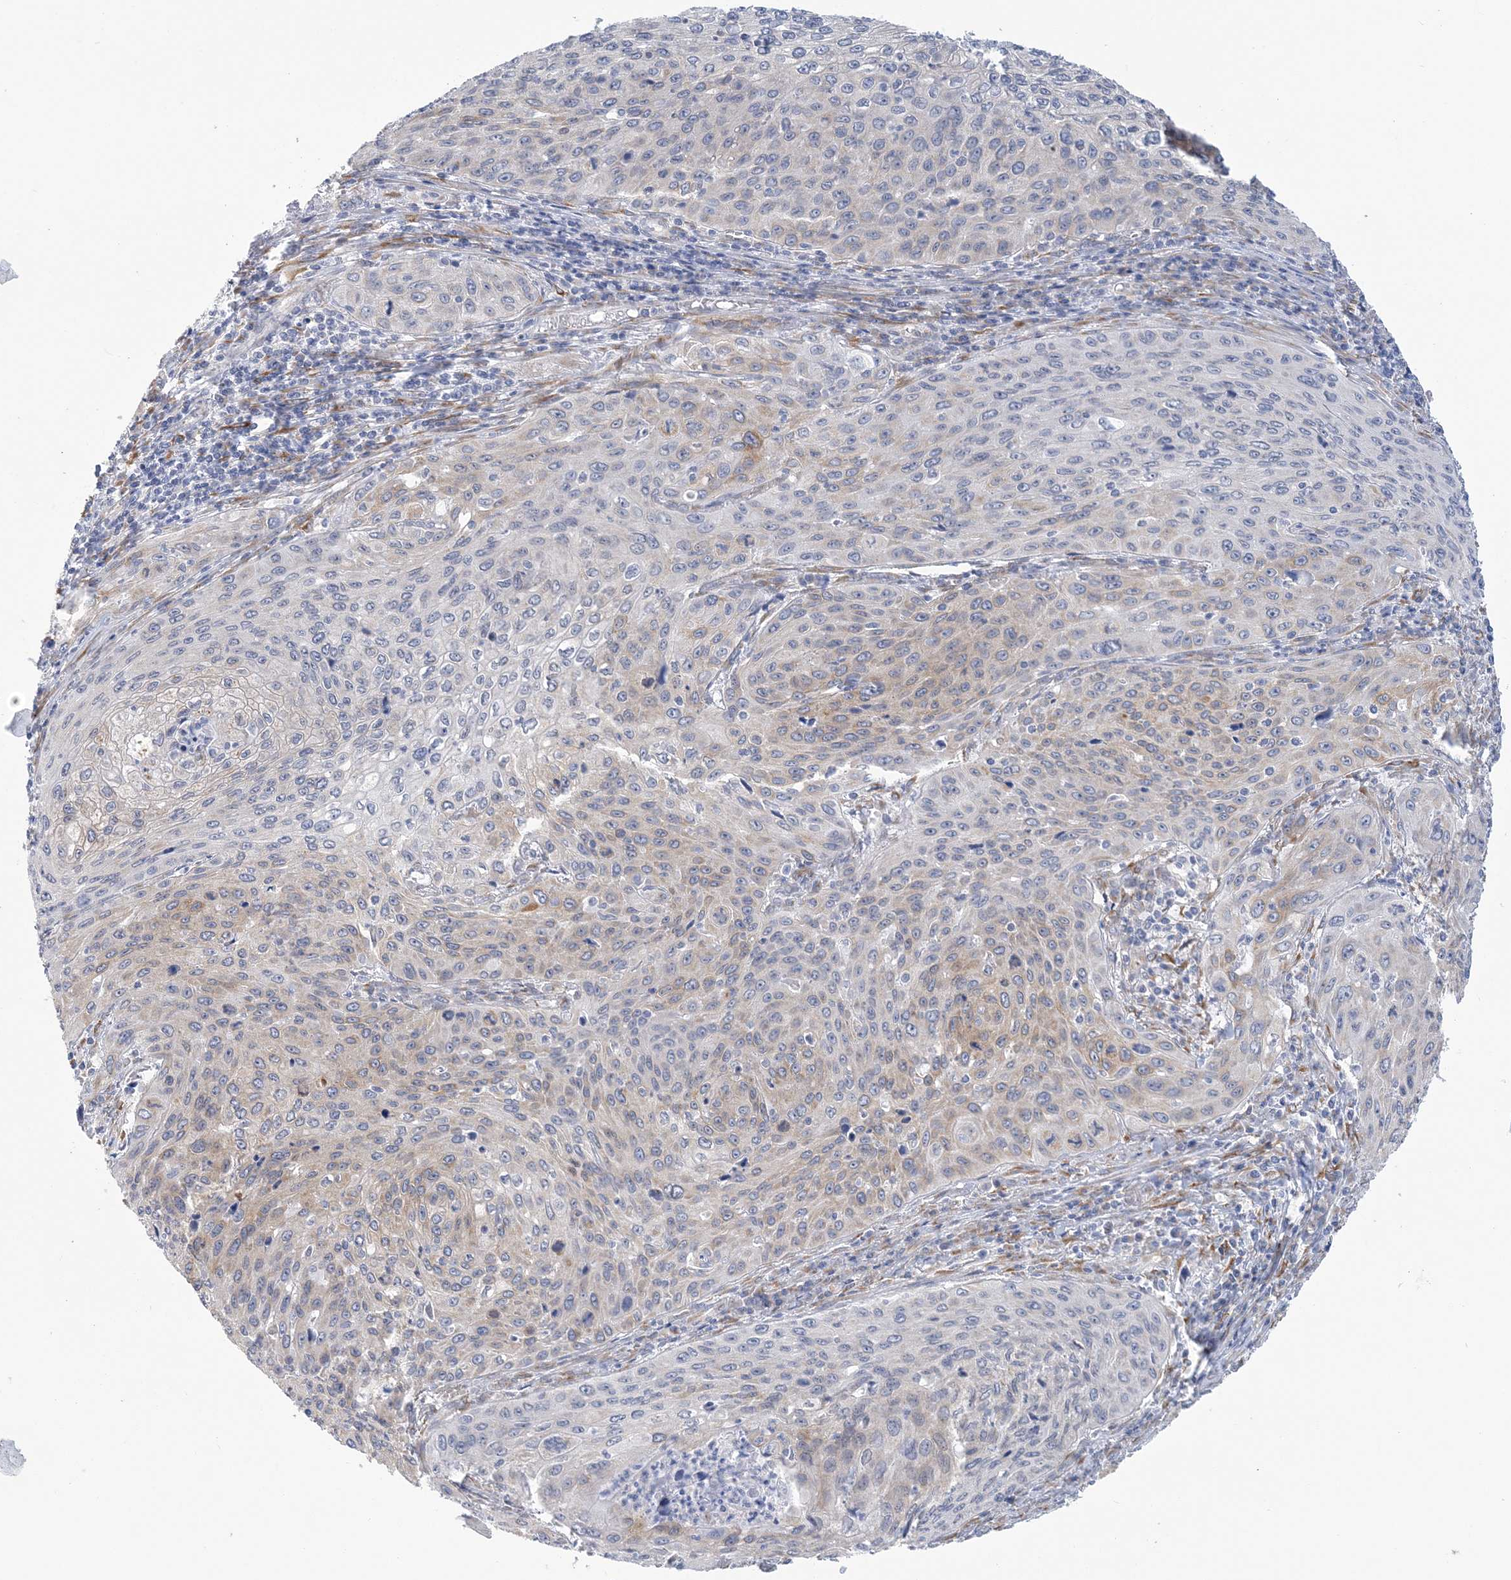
{"staining": {"intensity": "weak", "quantity": "<25%", "location": "cytoplasmic/membranous"}, "tissue": "cervical cancer", "cell_type": "Tumor cells", "image_type": "cancer", "snomed": [{"axis": "morphology", "description": "Squamous cell carcinoma, NOS"}, {"axis": "topography", "description": "Cervix"}], "caption": "Tumor cells show no significant protein expression in cervical cancer (squamous cell carcinoma).", "gene": "PLEKHG4B", "patient": {"sex": "female", "age": 32}}